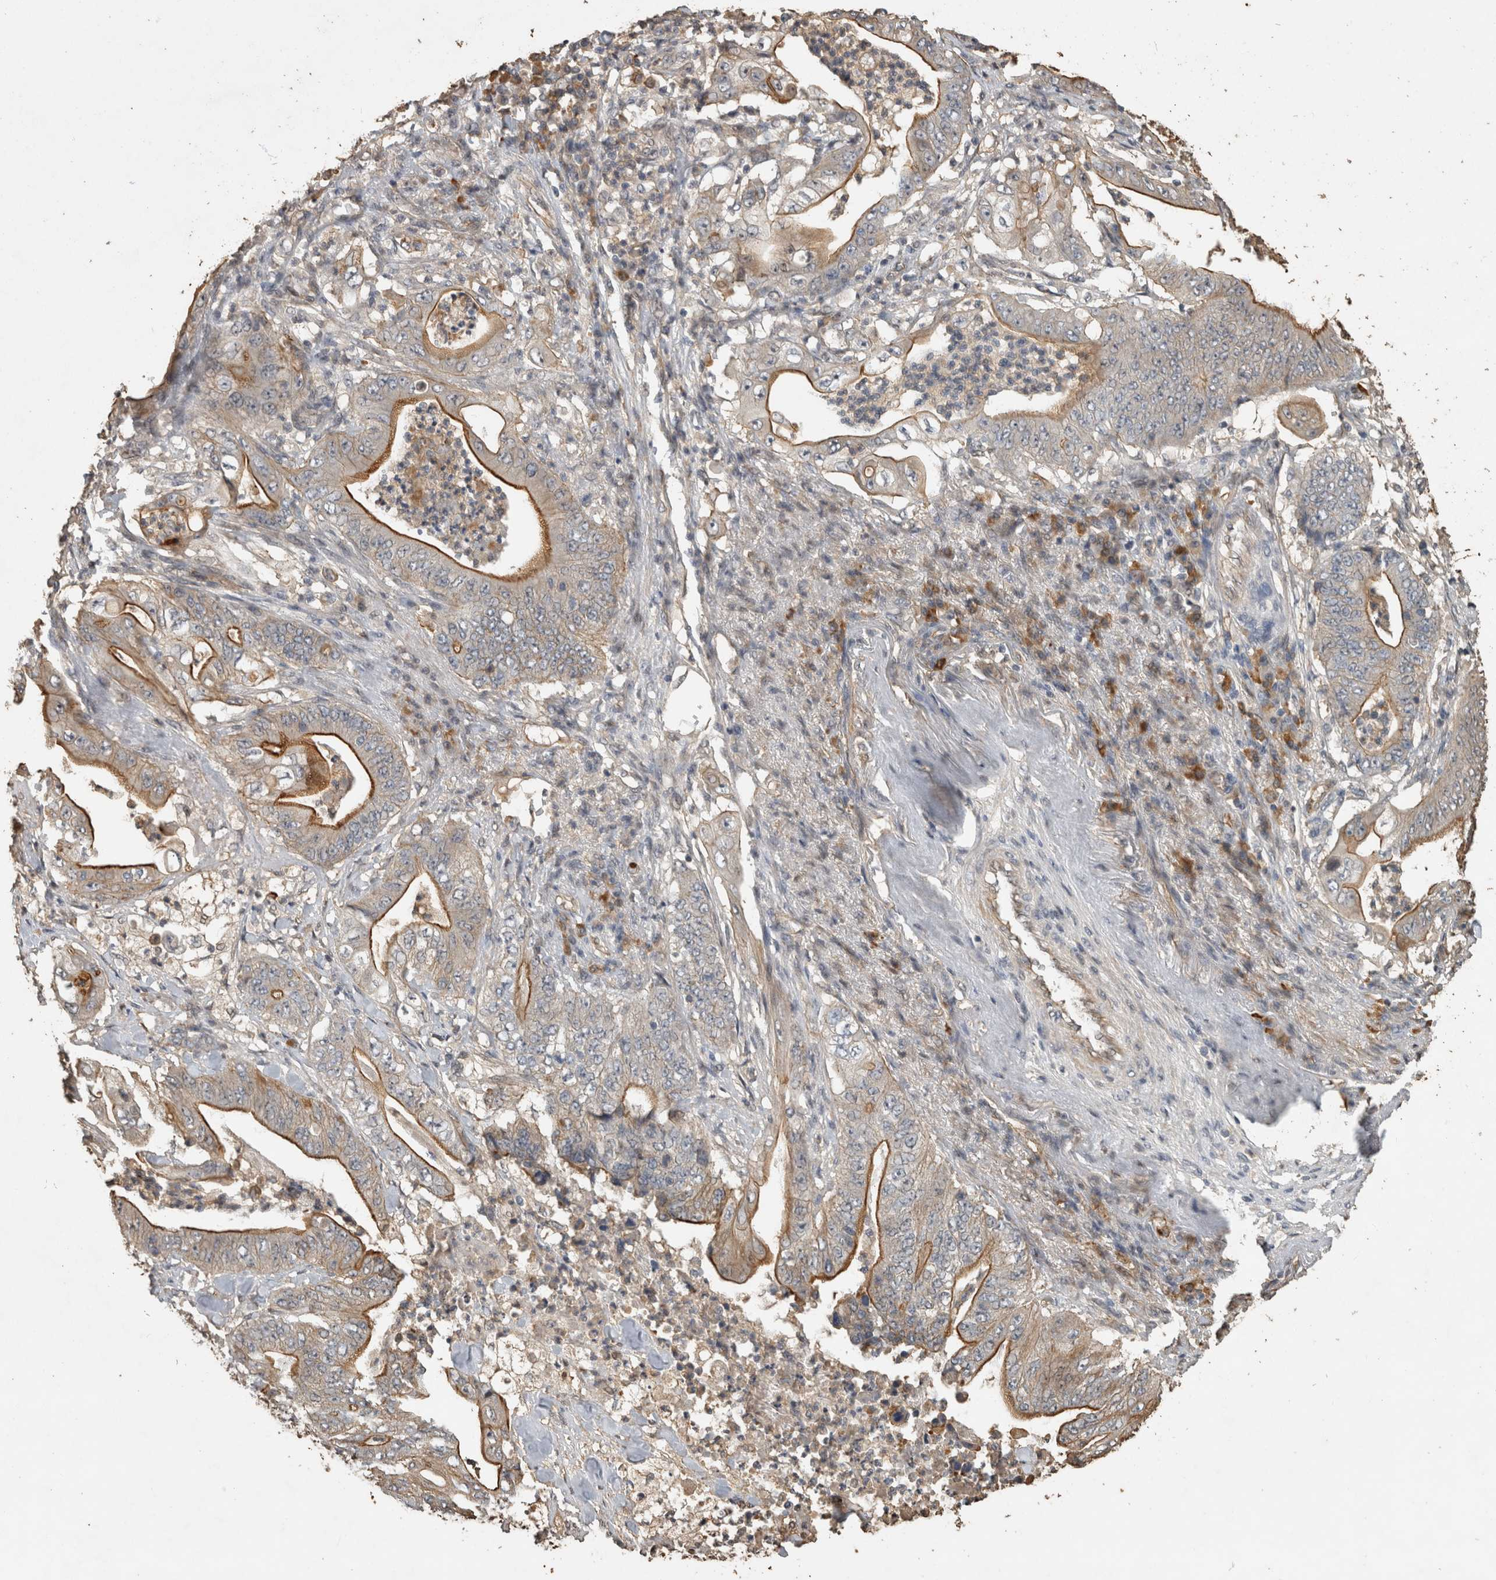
{"staining": {"intensity": "moderate", "quantity": "25%-75%", "location": "cytoplasmic/membranous"}, "tissue": "stomach cancer", "cell_type": "Tumor cells", "image_type": "cancer", "snomed": [{"axis": "morphology", "description": "Adenocarcinoma, NOS"}, {"axis": "topography", "description": "Stomach"}], "caption": "IHC staining of stomach cancer, which displays medium levels of moderate cytoplasmic/membranous positivity in approximately 25%-75% of tumor cells indicating moderate cytoplasmic/membranous protein staining. The staining was performed using DAB (brown) for protein detection and nuclei were counterstained in hematoxylin (blue).", "gene": "RHPN1", "patient": {"sex": "female", "age": 73}}